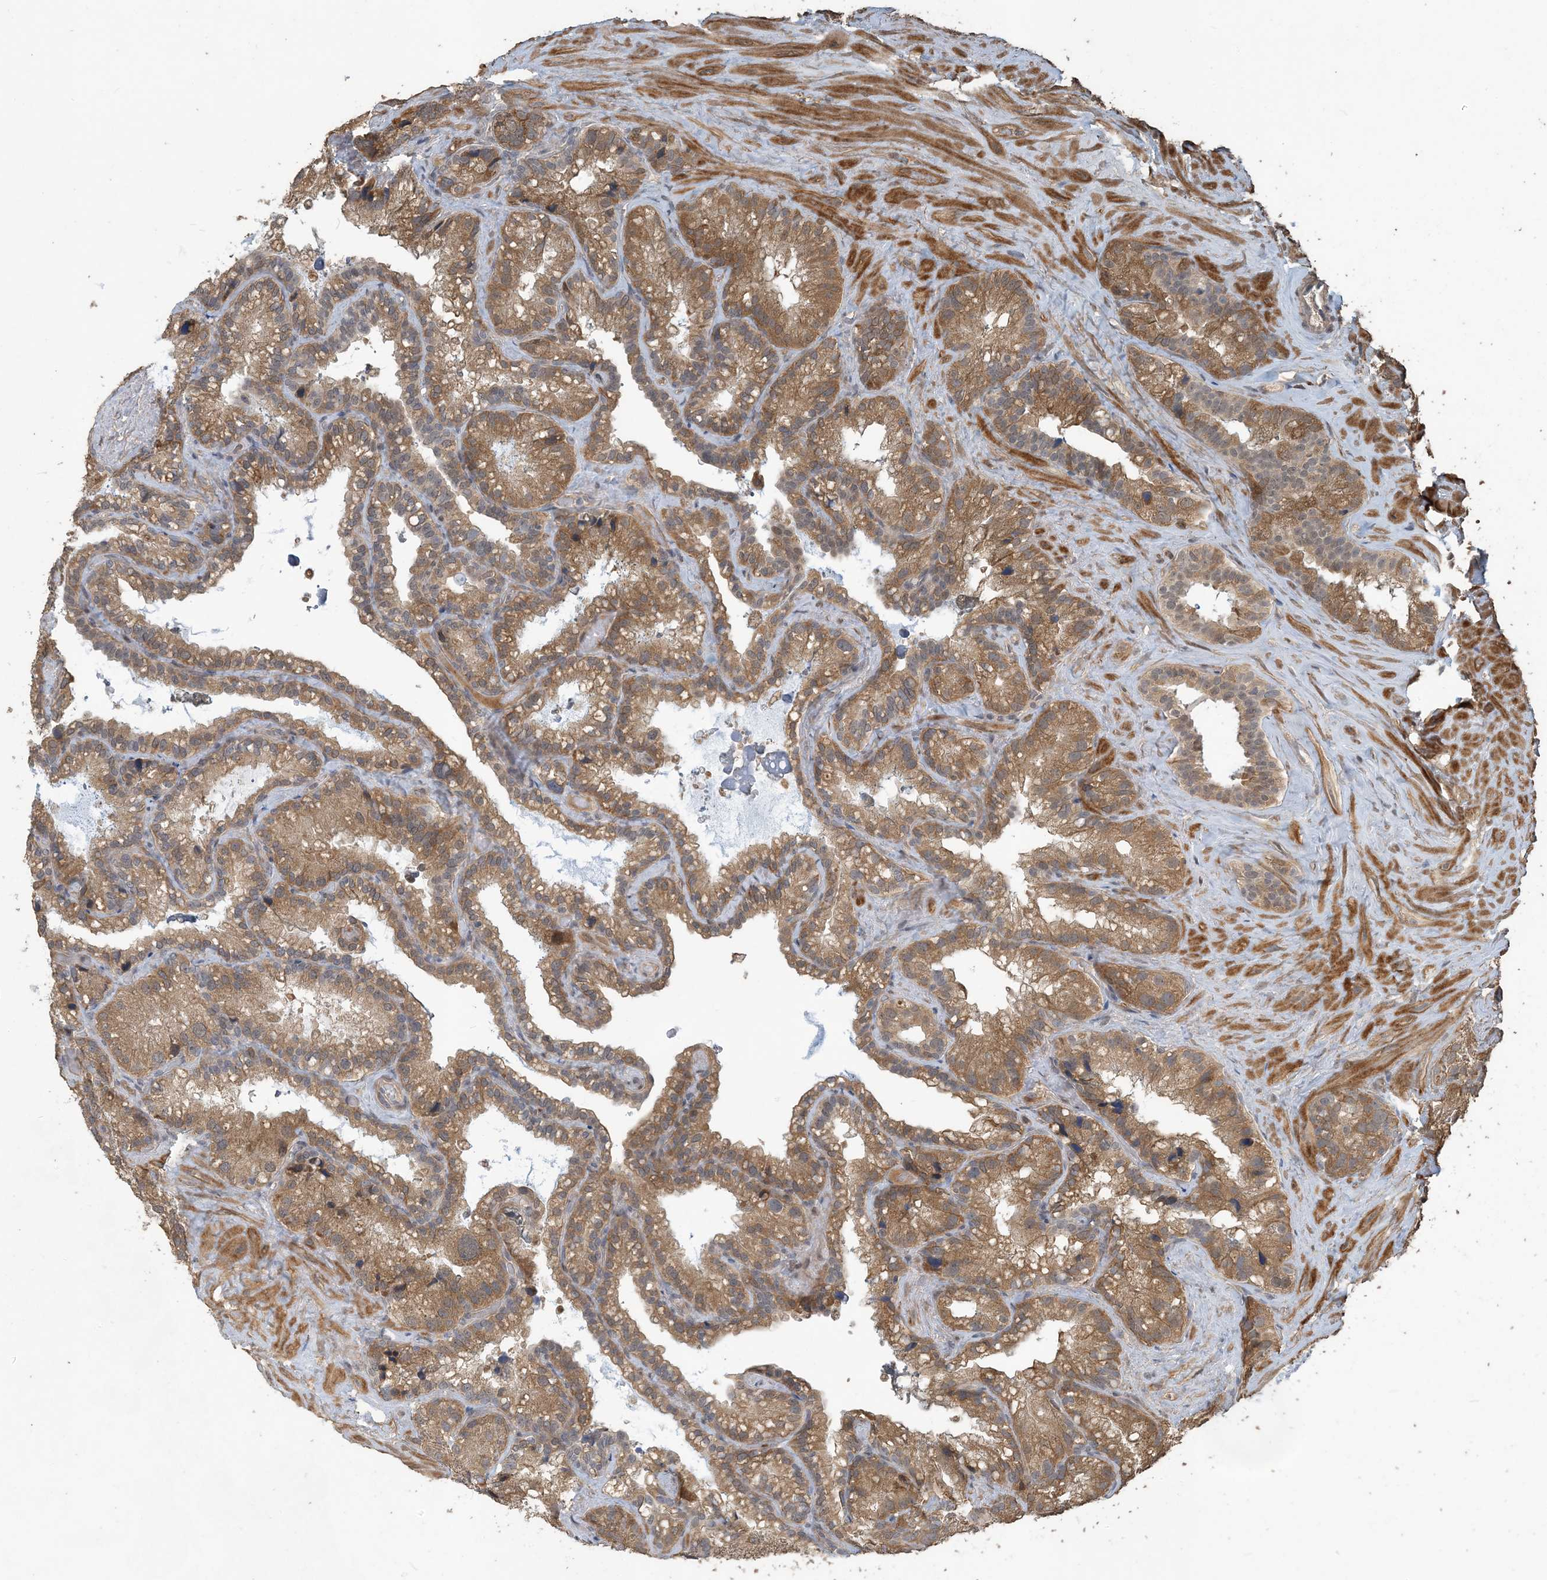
{"staining": {"intensity": "moderate", "quantity": ">75%", "location": "cytoplasmic/membranous"}, "tissue": "seminal vesicle", "cell_type": "Glandular cells", "image_type": "normal", "snomed": [{"axis": "morphology", "description": "Normal tissue, NOS"}, {"axis": "topography", "description": "Prostate"}, {"axis": "topography", "description": "Seminal veicle"}], "caption": "Brown immunohistochemical staining in unremarkable seminal vesicle reveals moderate cytoplasmic/membranous positivity in approximately >75% of glandular cells. The staining was performed using DAB (3,3'-diaminobenzidine) to visualize the protein expression in brown, while the nuclei were stained in blue with hematoxylin (Magnification: 20x).", "gene": "ZC3H12A", "patient": {"sex": "male", "age": 68}}